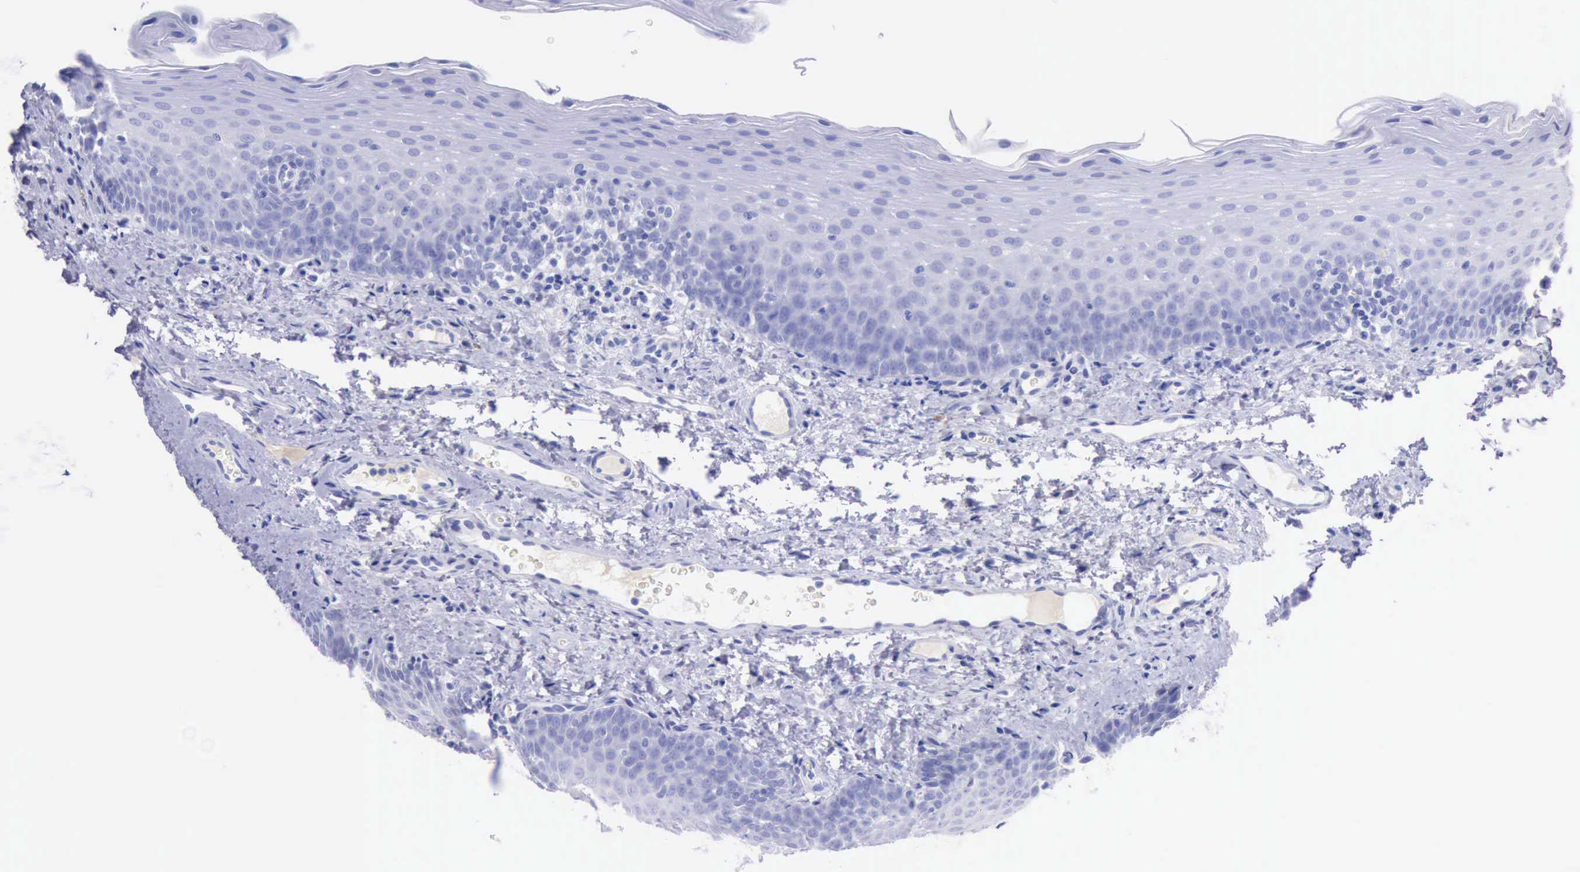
{"staining": {"intensity": "negative", "quantity": "none", "location": "none"}, "tissue": "oral mucosa", "cell_type": "Squamous epithelial cells", "image_type": "normal", "snomed": [{"axis": "morphology", "description": "Normal tissue, NOS"}, {"axis": "topography", "description": "Oral tissue"}], "caption": "High power microscopy image of an IHC micrograph of benign oral mucosa, revealing no significant expression in squamous epithelial cells.", "gene": "KRT8", "patient": {"sex": "male", "age": 20}}